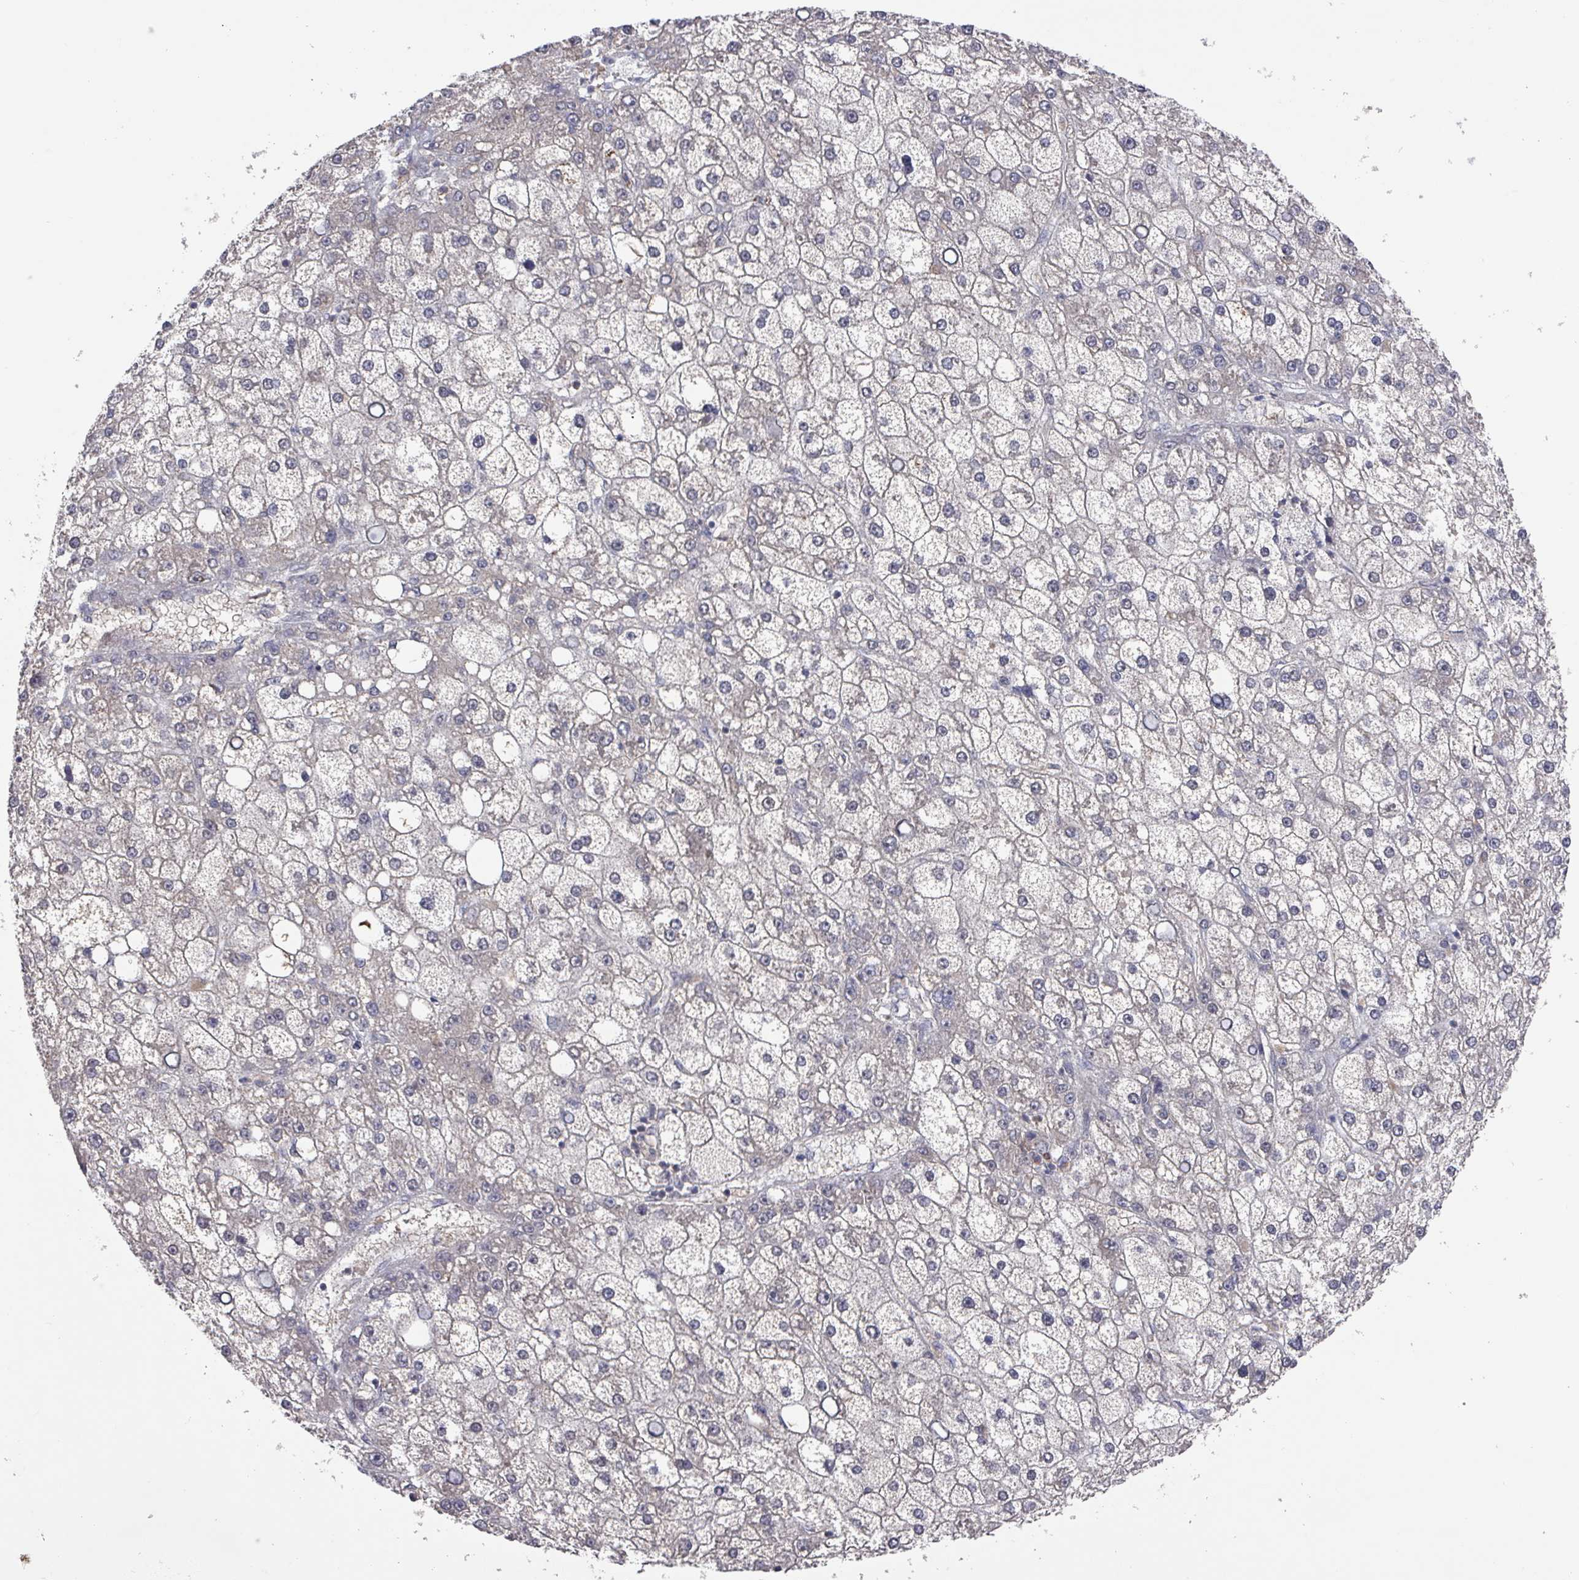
{"staining": {"intensity": "negative", "quantity": "none", "location": "none"}, "tissue": "liver cancer", "cell_type": "Tumor cells", "image_type": "cancer", "snomed": [{"axis": "morphology", "description": "Carcinoma, Hepatocellular, NOS"}, {"axis": "topography", "description": "Liver"}], "caption": "Human liver cancer (hepatocellular carcinoma) stained for a protein using IHC displays no positivity in tumor cells.", "gene": "PRRX1", "patient": {"sex": "male", "age": 67}}